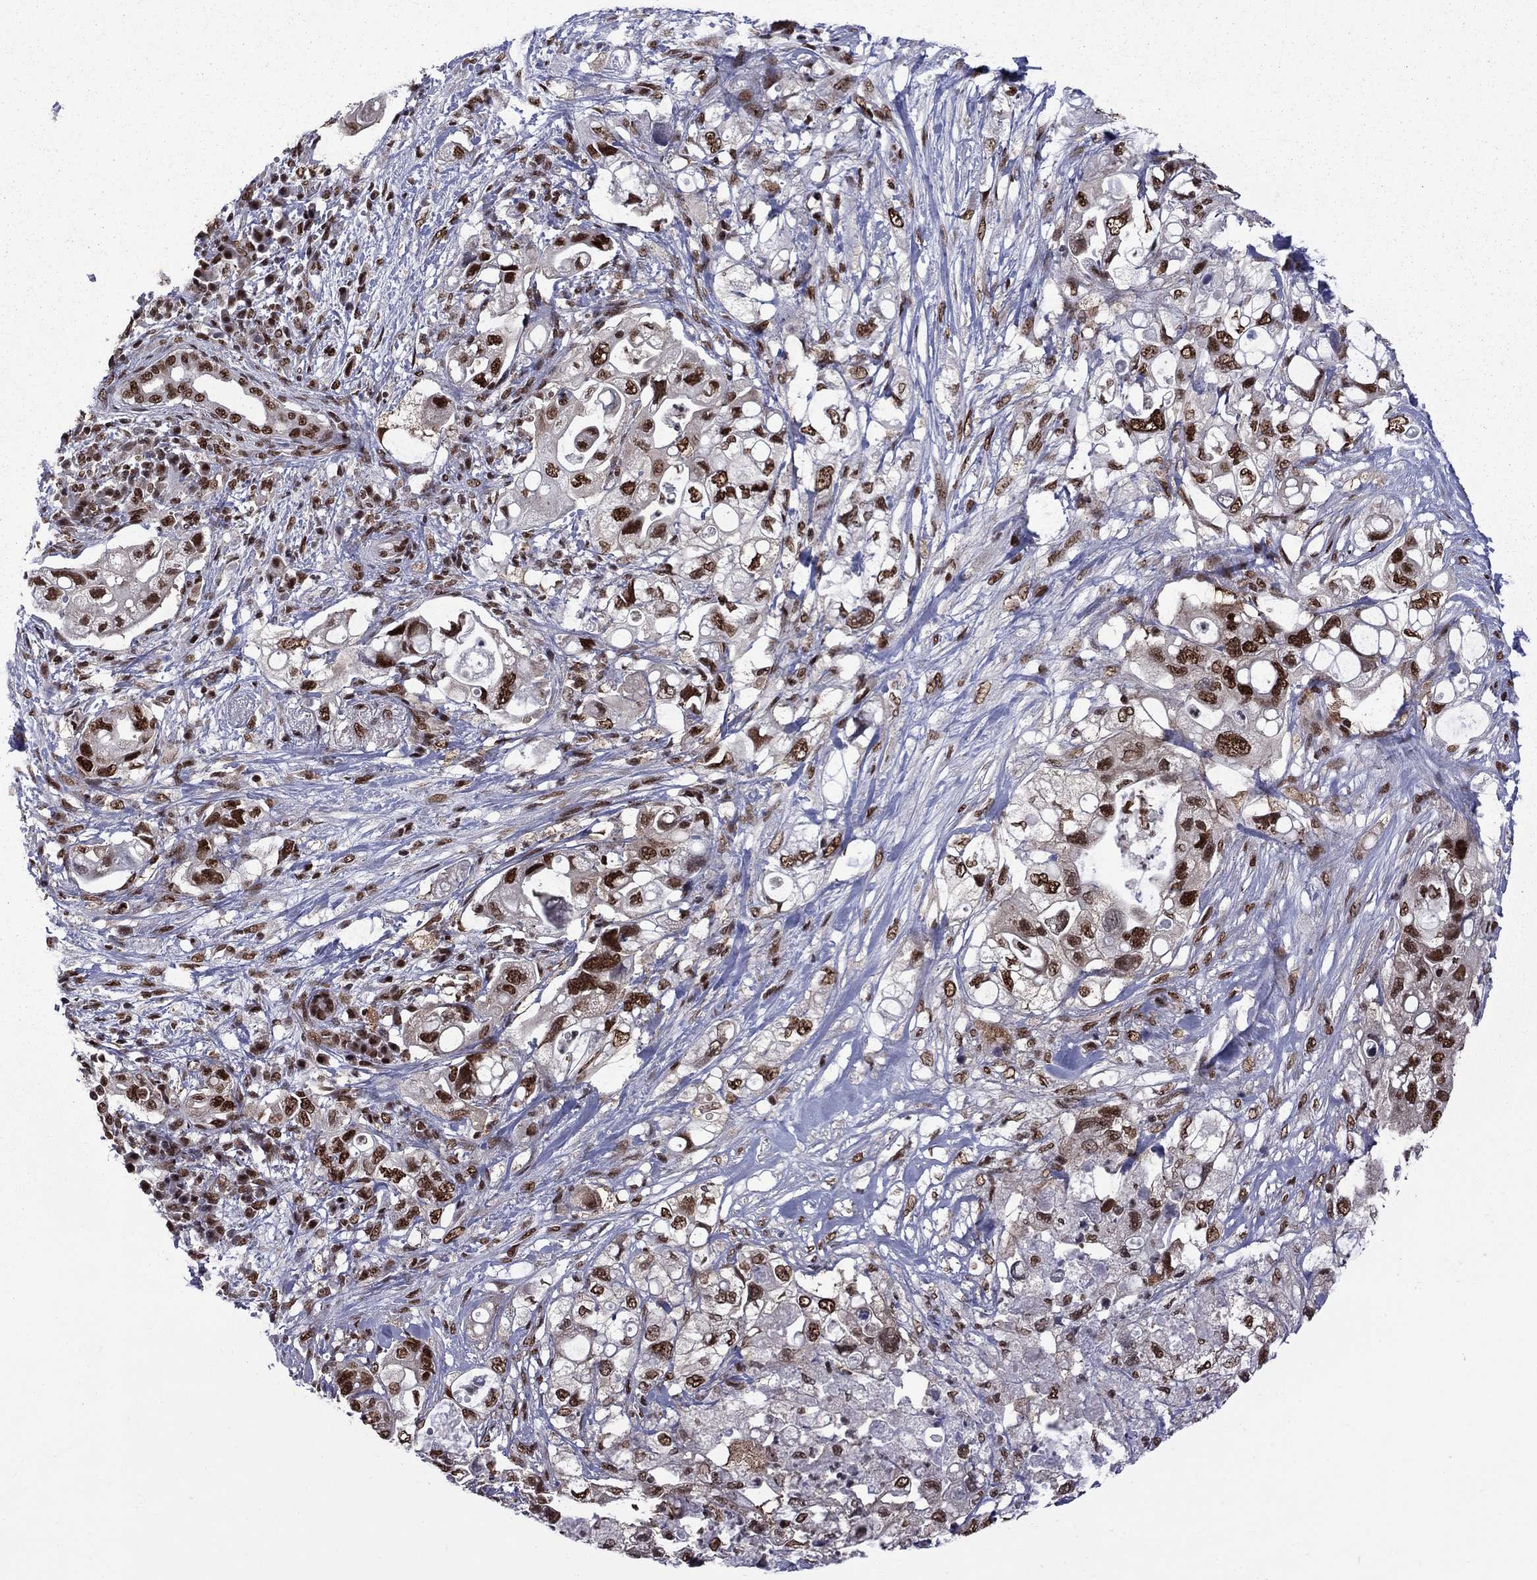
{"staining": {"intensity": "strong", "quantity": ">75%", "location": "nuclear"}, "tissue": "pancreatic cancer", "cell_type": "Tumor cells", "image_type": "cancer", "snomed": [{"axis": "morphology", "description": "Adenocarcinoma, NOS"}, {"axis": "topography", "description": "Pancreas"}], "caption": "The photomicrograph displays immunohistochemical staining of adenocarcinoma (pancreatic). There is strong nuclear expression is identified in approximately >75% of tumor cells.", "gene": "MED25", "patient": {"sex": "female", "age": 72}}